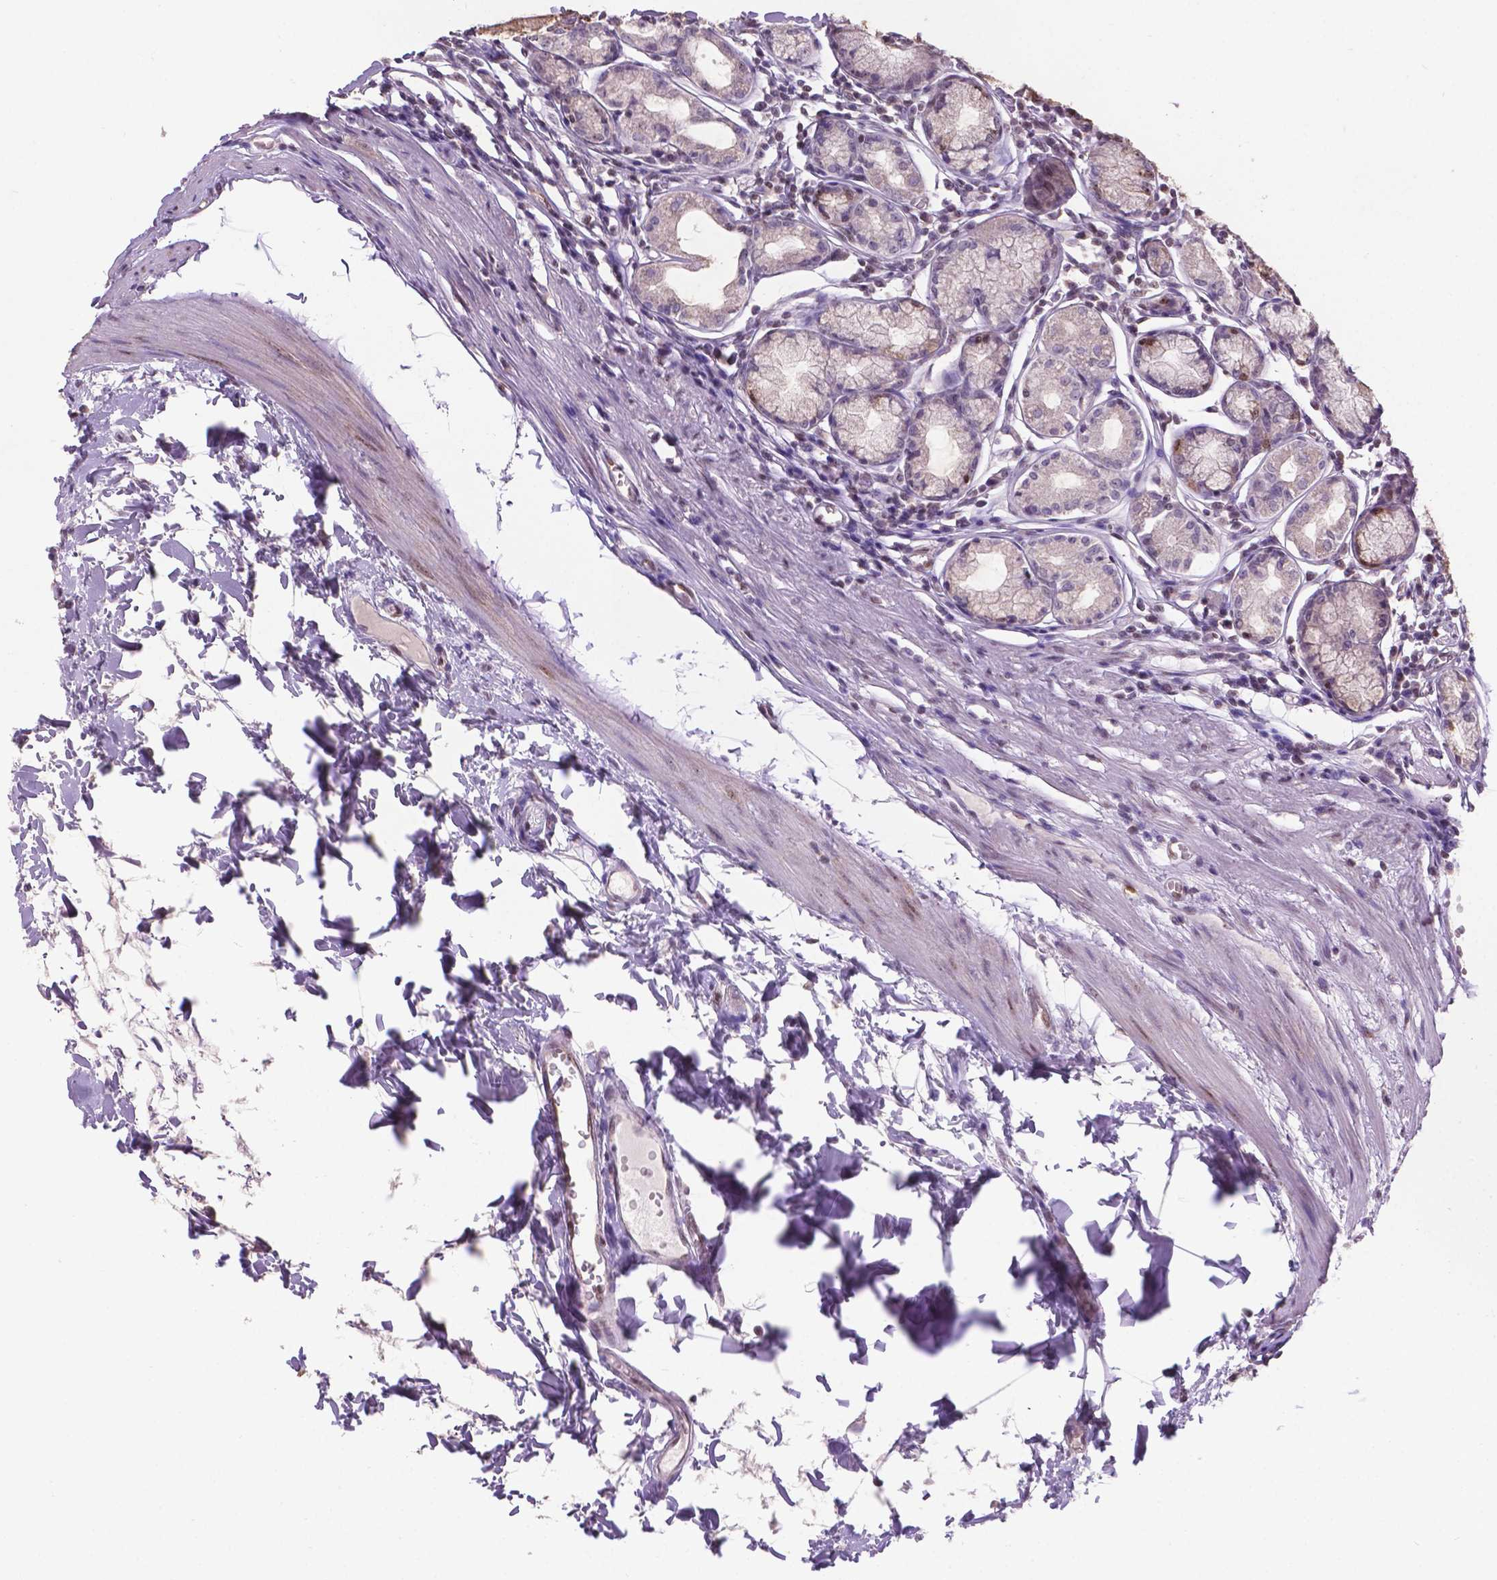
{"staining": {"intensity": "moderate", "quantity": "<25%", "location": "cytoplasmic/membranous,nuclear"}, "tissue": "stomach", "cell_type": "Glandular cells", "image_type": "normal", "snomed": [{"axis": "morphology", "description": "Normal tissue, NOS"}, {"axis": "topography", "description": "Stomach"}], "caption": "Immunohistochemical staining of benign stomach demonstrates <25% levels of moderate cytoplasmic/membranous,nuclear protein expression in about <25% of glandular cells. (Brightfield microscopy of DAB IHC at high magnification).", "gene": "CSNK2A1", "patient": {"sex": "male", "age": 55}}